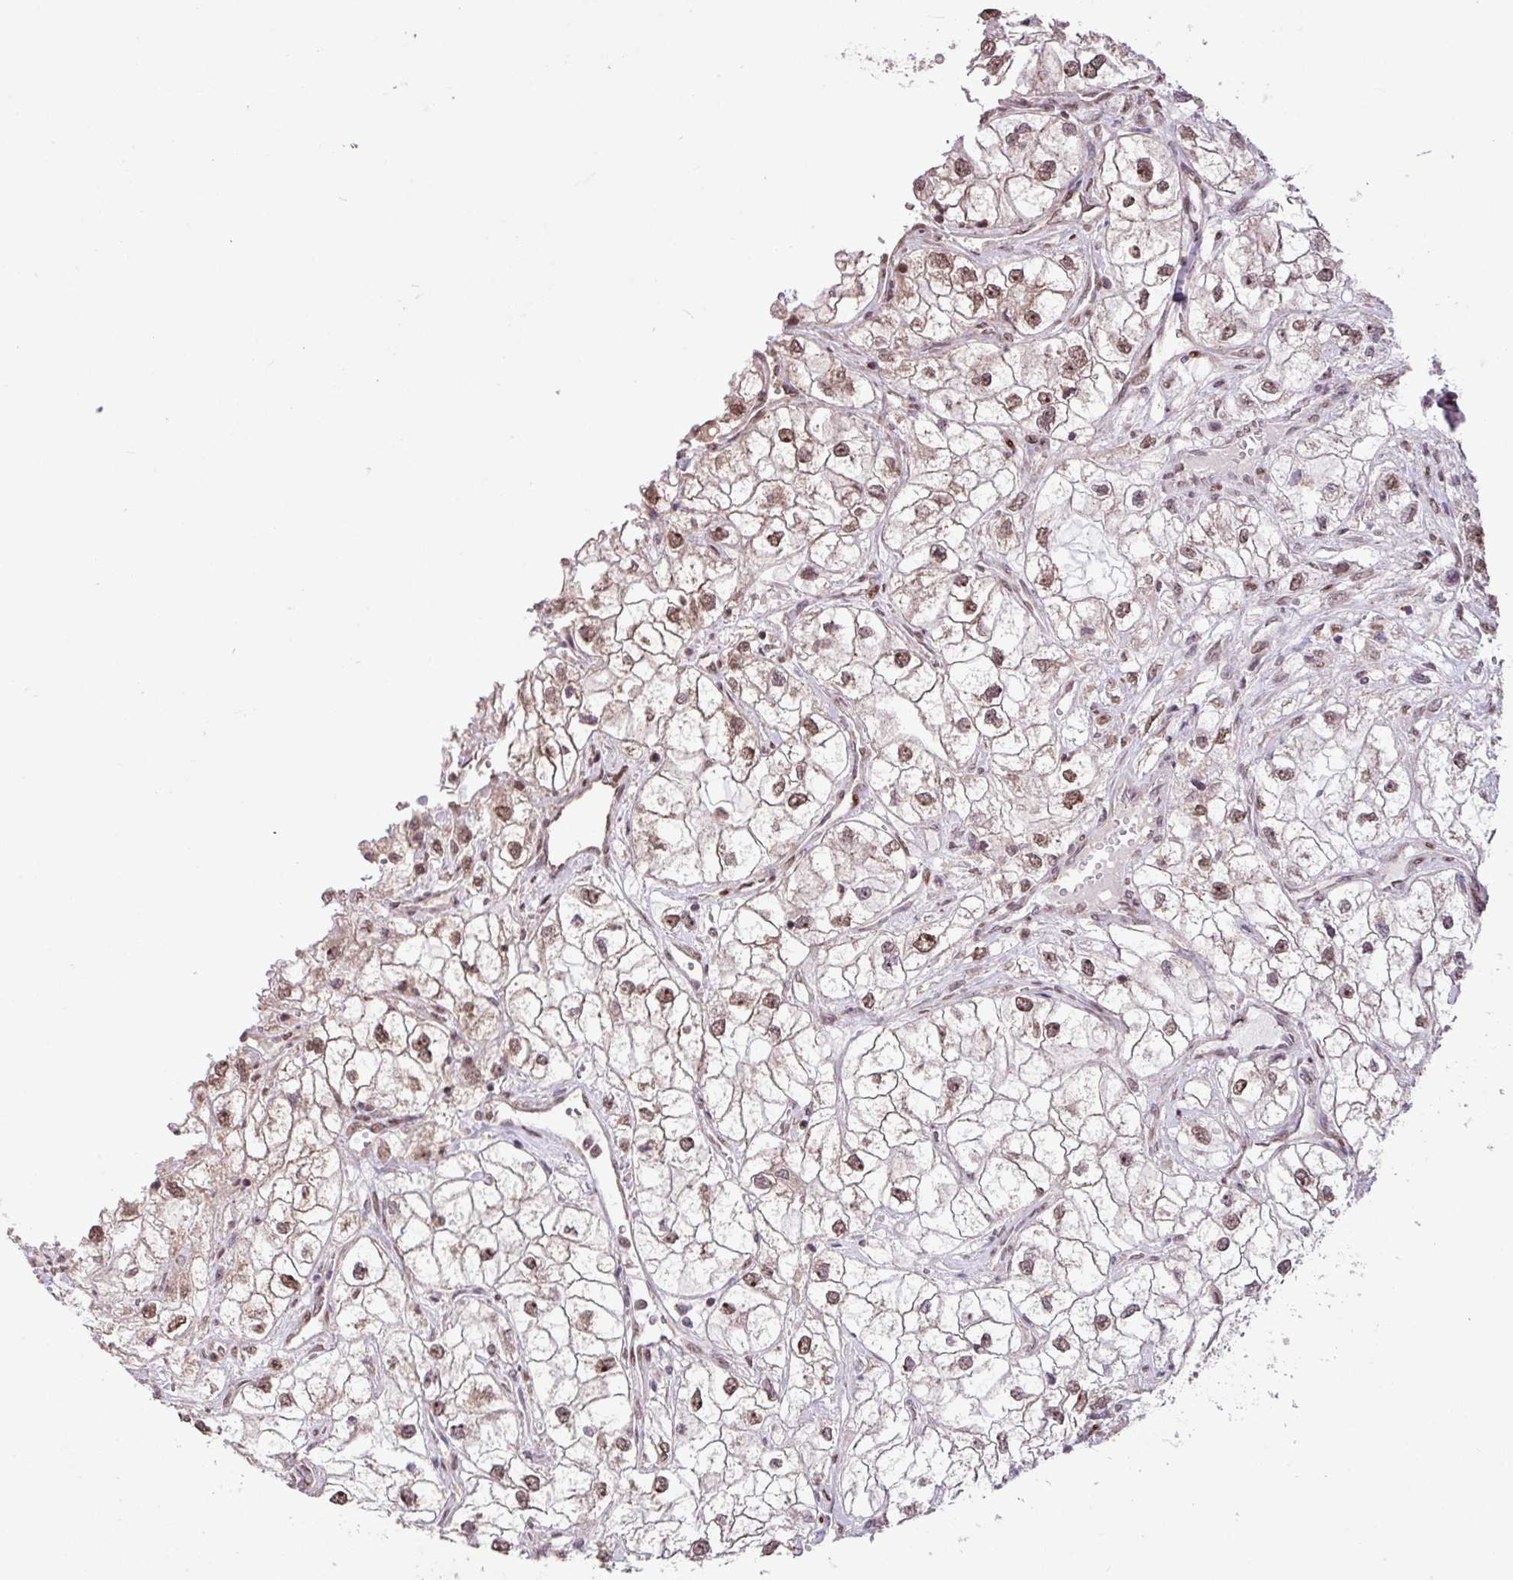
{"staining": {"intensity": "moderate", "quantity": ">75%", "location": "nuclear"}, "tissue": "renal cancer", "cell_type": "Tumor cells", "image_type": "cancer", "snomed": [{"axis": "morphology", "description": "Adenocarcinoma, NOS"}, {"axis": "topography", "description": "Kidney"}], "caption": "Brown immunohistochemical staining in human renal adenocarcinoma shows moderate nuclear staining in approximately >75% of tumor cells. The protein of interest is stained brown, and the nuclei are stained in blue (DAB IHC with brightfield microscopy, high magnification).", "gene": "ZNF709", "patient": {"sex": "male", "age": 59}}